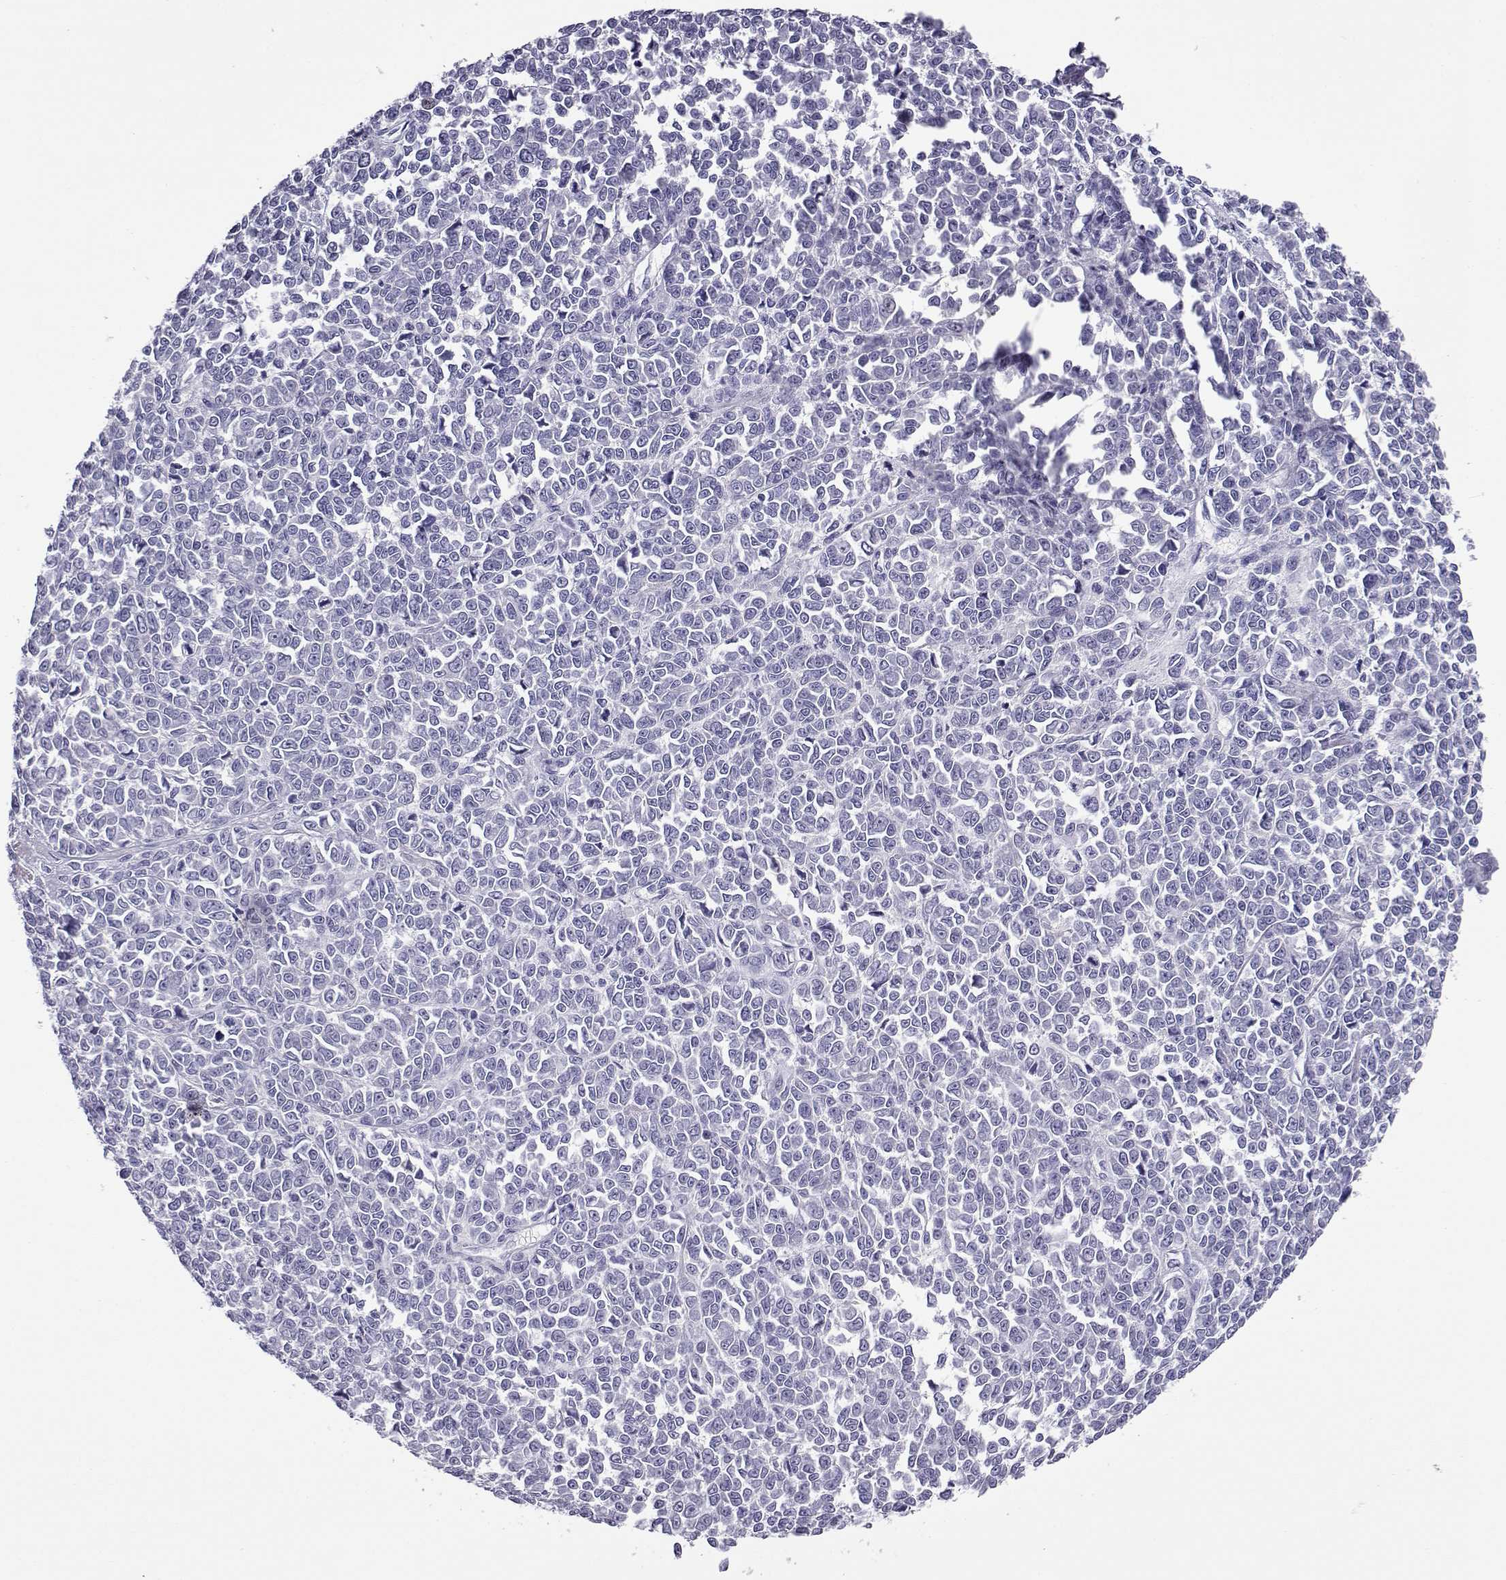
{"staining": {"intensity": "negative", "quantity": "none", "location": "none"}, "tissue": "melanoma", "cell_type": "Tumor cells", "image_type": "cancer", "snomed": [{"axis": "morphology", "description": "Malignant melanoma, NOS"}, {"axis": "topography", "description": "Skin"}], "caption": "Melanoma was stained to show a protein in brown. There is no significant staining in tumor cells.", "gene": "CABS1", "patient": {"sex": "female", "age": 95}}